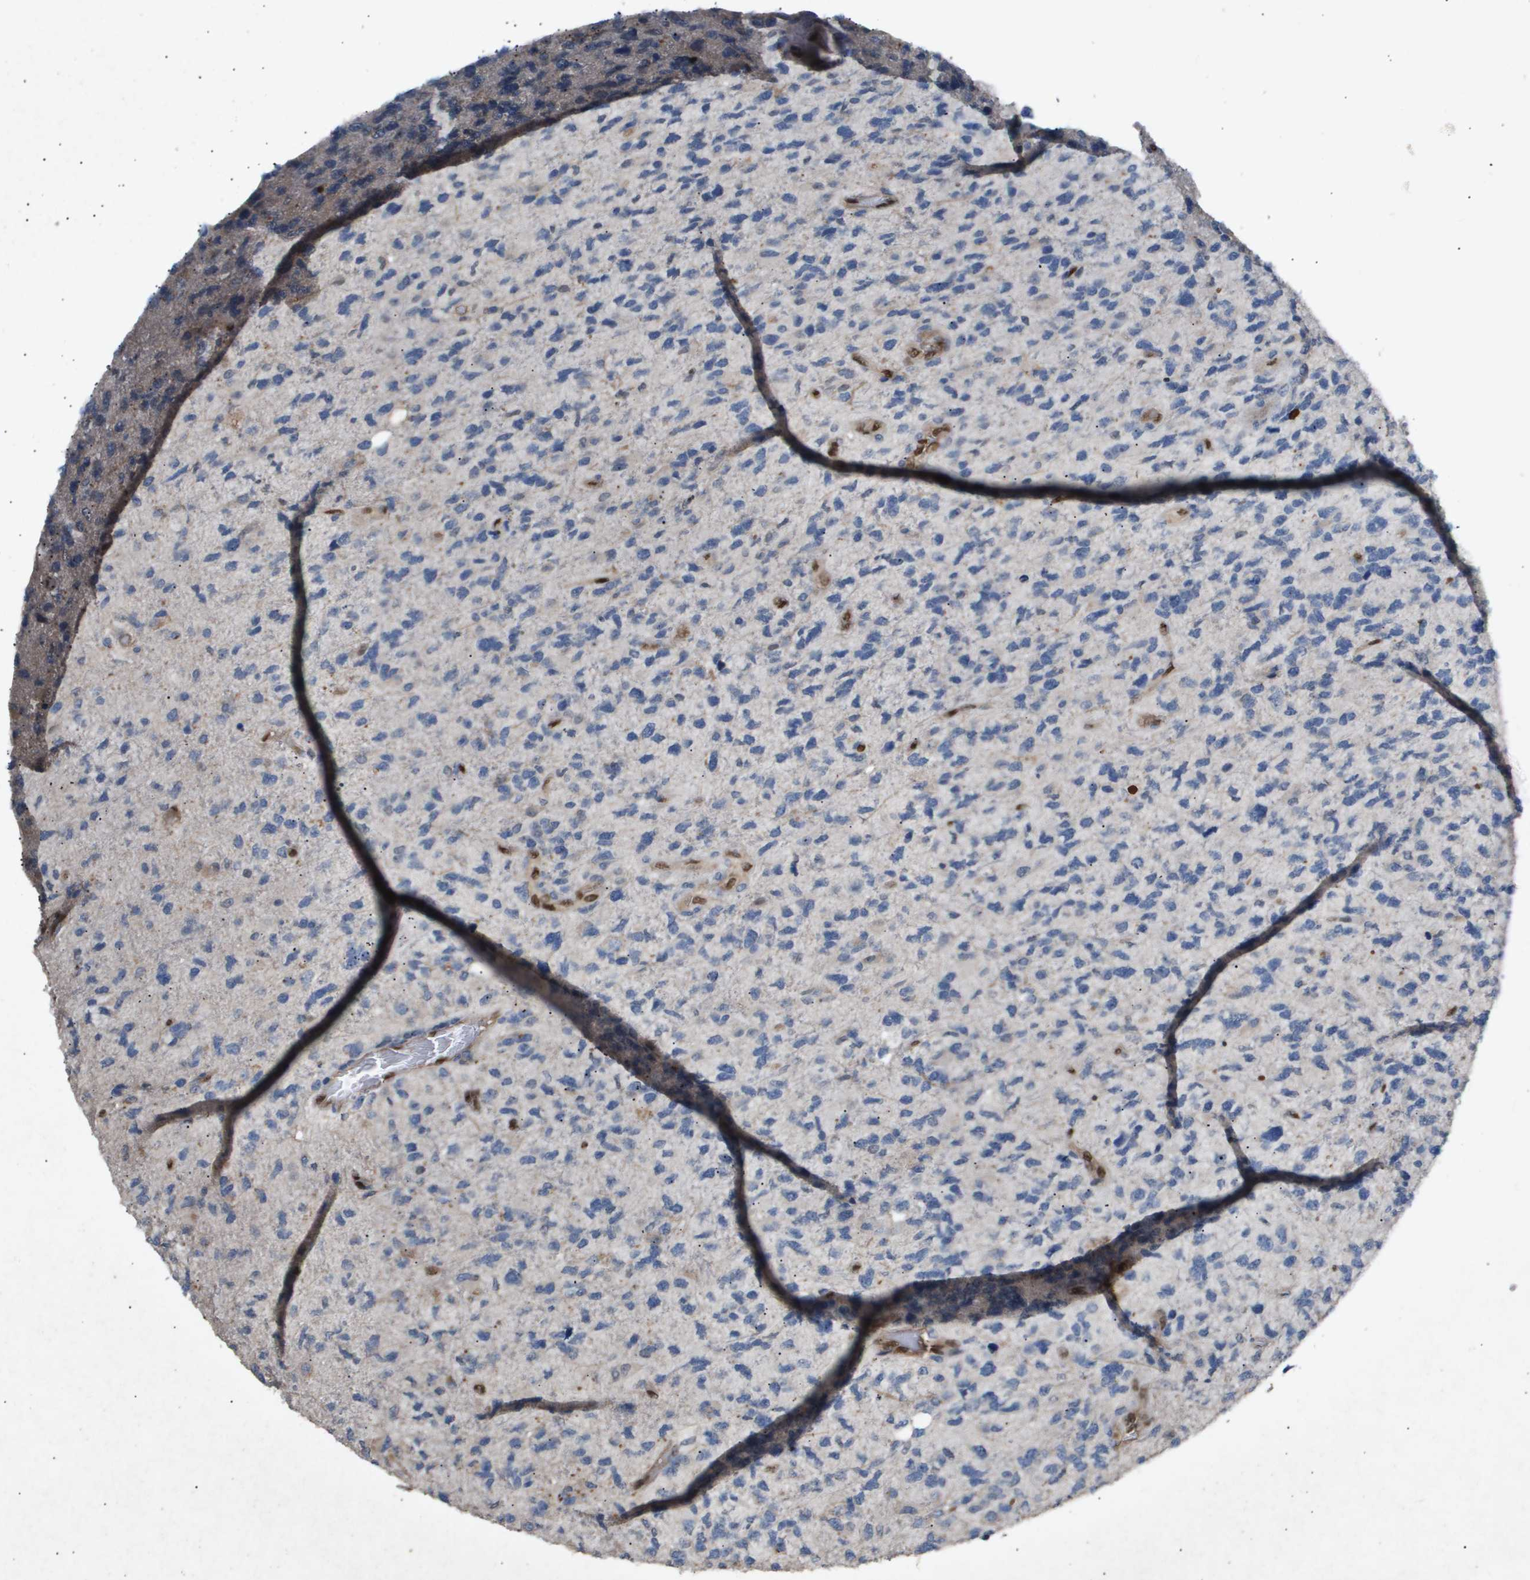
{"staining": {"intensity": "negative", "quantity": "none", "location": "none"}, "tissue": "glioma", "cell_type": "Tumor cells", "image_type": "cancer", "snomed": [{"axis": "morphology", "description": "Glioma, malignant, High grade"}, {"axis": "topography", "description": "Brain"}], "caption": "Tumor cells show no significant staining in glioma. (Brightfield microscopy of DAB immunohistochemistry at high magnification).", "gene": "ERG", "patient": {"sex": "female", "age": 58}}